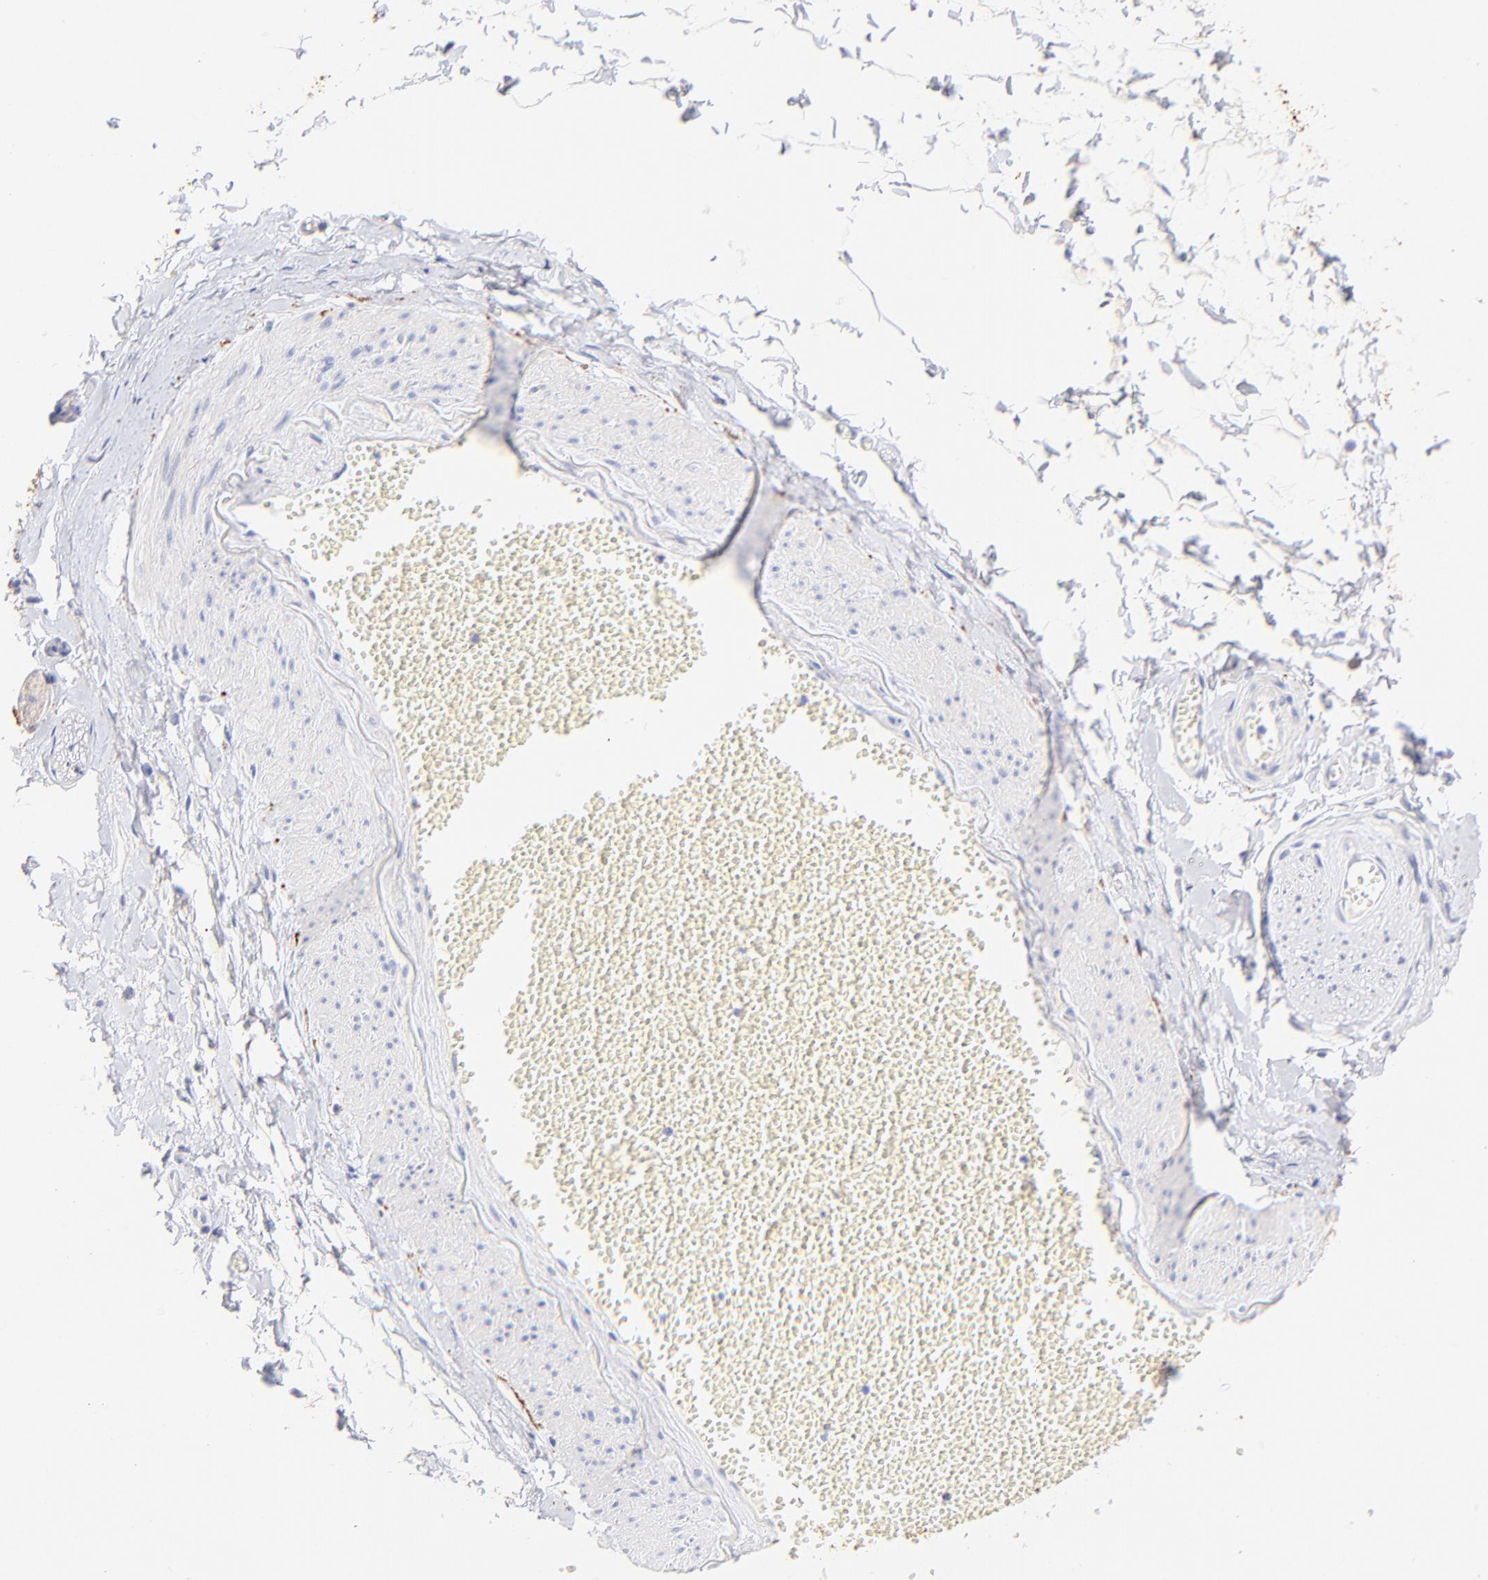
{"staining": {"intensity": "negative", "quantity": "none", "location": "none"}, "tissue": "adipose tissue", "cell_type": "Adipocytes", "image_type": "normal", "snomed": [{"axis": "morphology", "description": "Normal tissue, NOS"}, {"axis": "morphology", "description": "Inflammation, NOS"}, {"axis": "topography", "description": "Salivary gland"}, {"axis": "topography", "description": "Peripheral nerve tissue"}], "caption": "This is a photomicrograph of immunohistochemistry (IHC) staining of normal adipose tissue, which shows no expression in adipocytes. (Immunohistochemistry, brightfield microscopy, high magnification).", "gene": "RAB3A", "patient": {"sex": "female", "age": 75}}